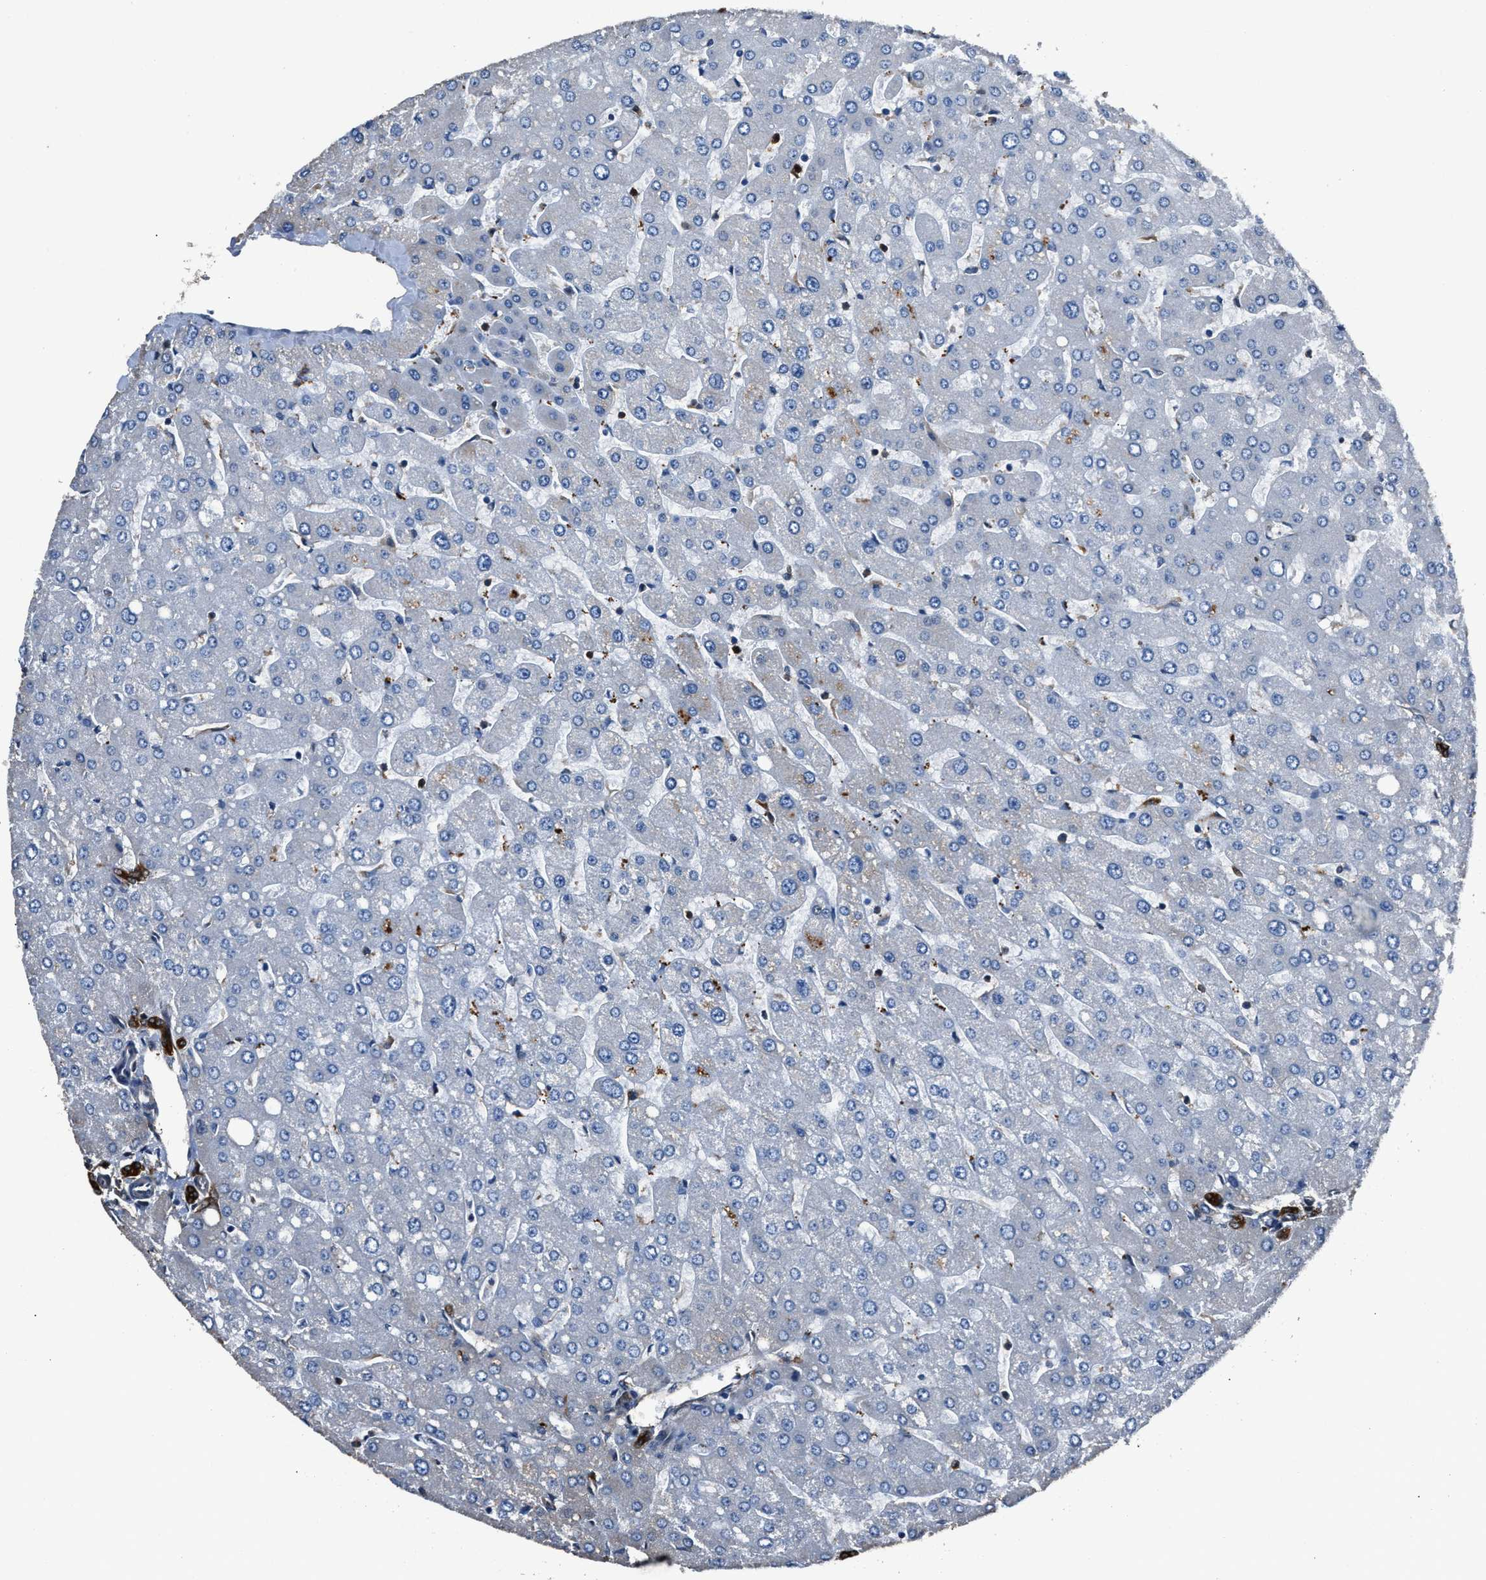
{"staining": {"intensity": "strong", "quantity": ">75%", "location": "cytoplasmic/membranous"}, "tissue": "liver", "cell_type": "Cholangiocytes", "image_type": "normal", "snomed": [{"axis": "morphology", "description": "Normal tissue, NOS"}, {"axis": "topography", "description": "Liver"}], "caption": "Immunohistochemical staining of normal liver displays strong cytoplasmic/membranous protein positivity in about >75% of cholangiocytes.", "gene": "GSTP1", "patient": {"sex": "male", "age": 55}}